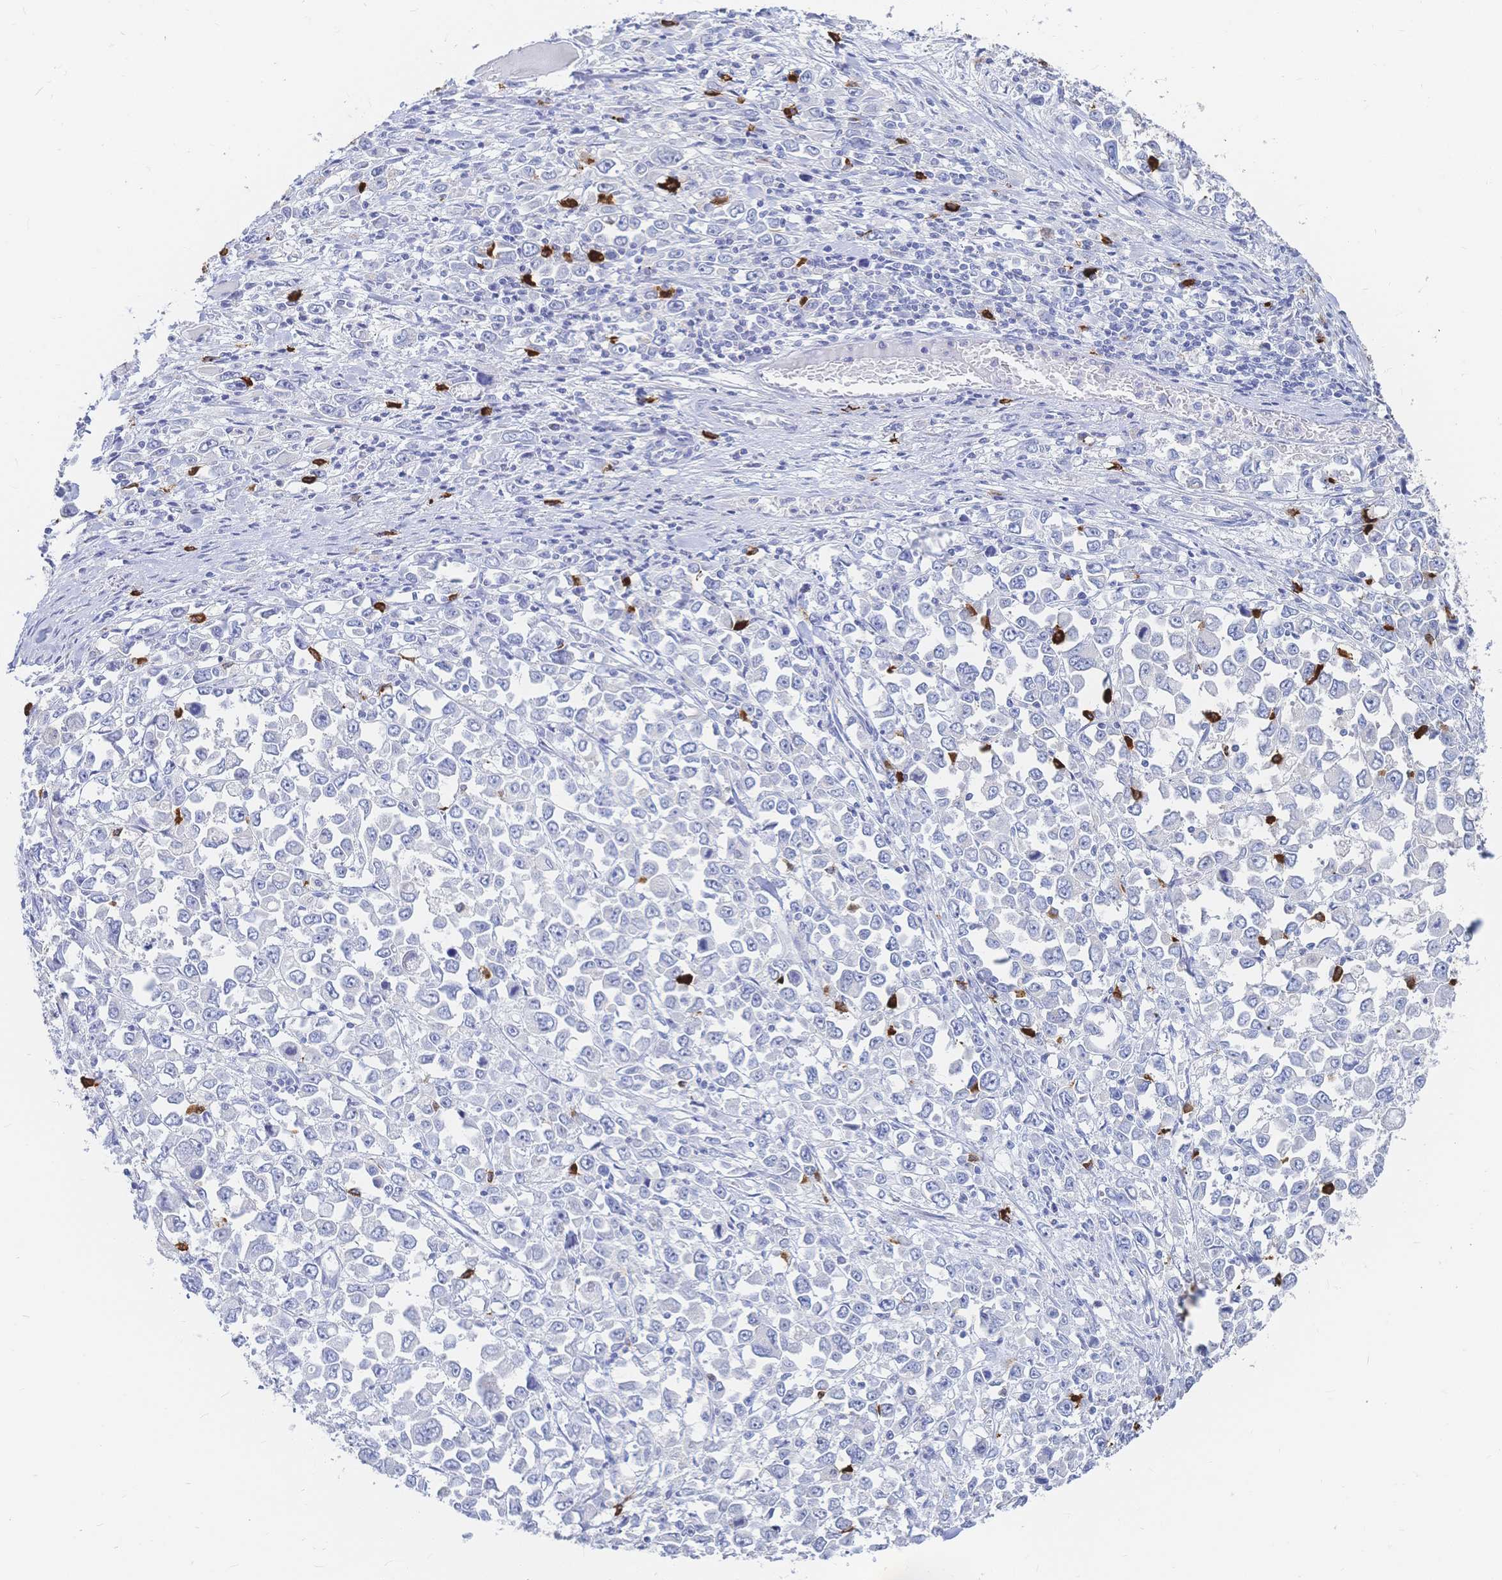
{"staining": {"intensity": "negative", "quantity": "none", "location": "none"}, "tissue": "stomach cancer", "cell_type": "Tumor cells", "image_type": "cancer", "snomed": [{"axis": "morphology", "description": "Adenocarcinoma, NOS"}, {"axis": "topography", "description": "Stomach, upper"}], "caption": "Immunohistochemistry (IHC) histopathology image of neoplastic tissue: adenocarcinoma (stomach) stained with DAB displays no significant protein expression in tumor cells.", "gene": "IL2RB", "patient": {"sex": "male", "age": 70}}